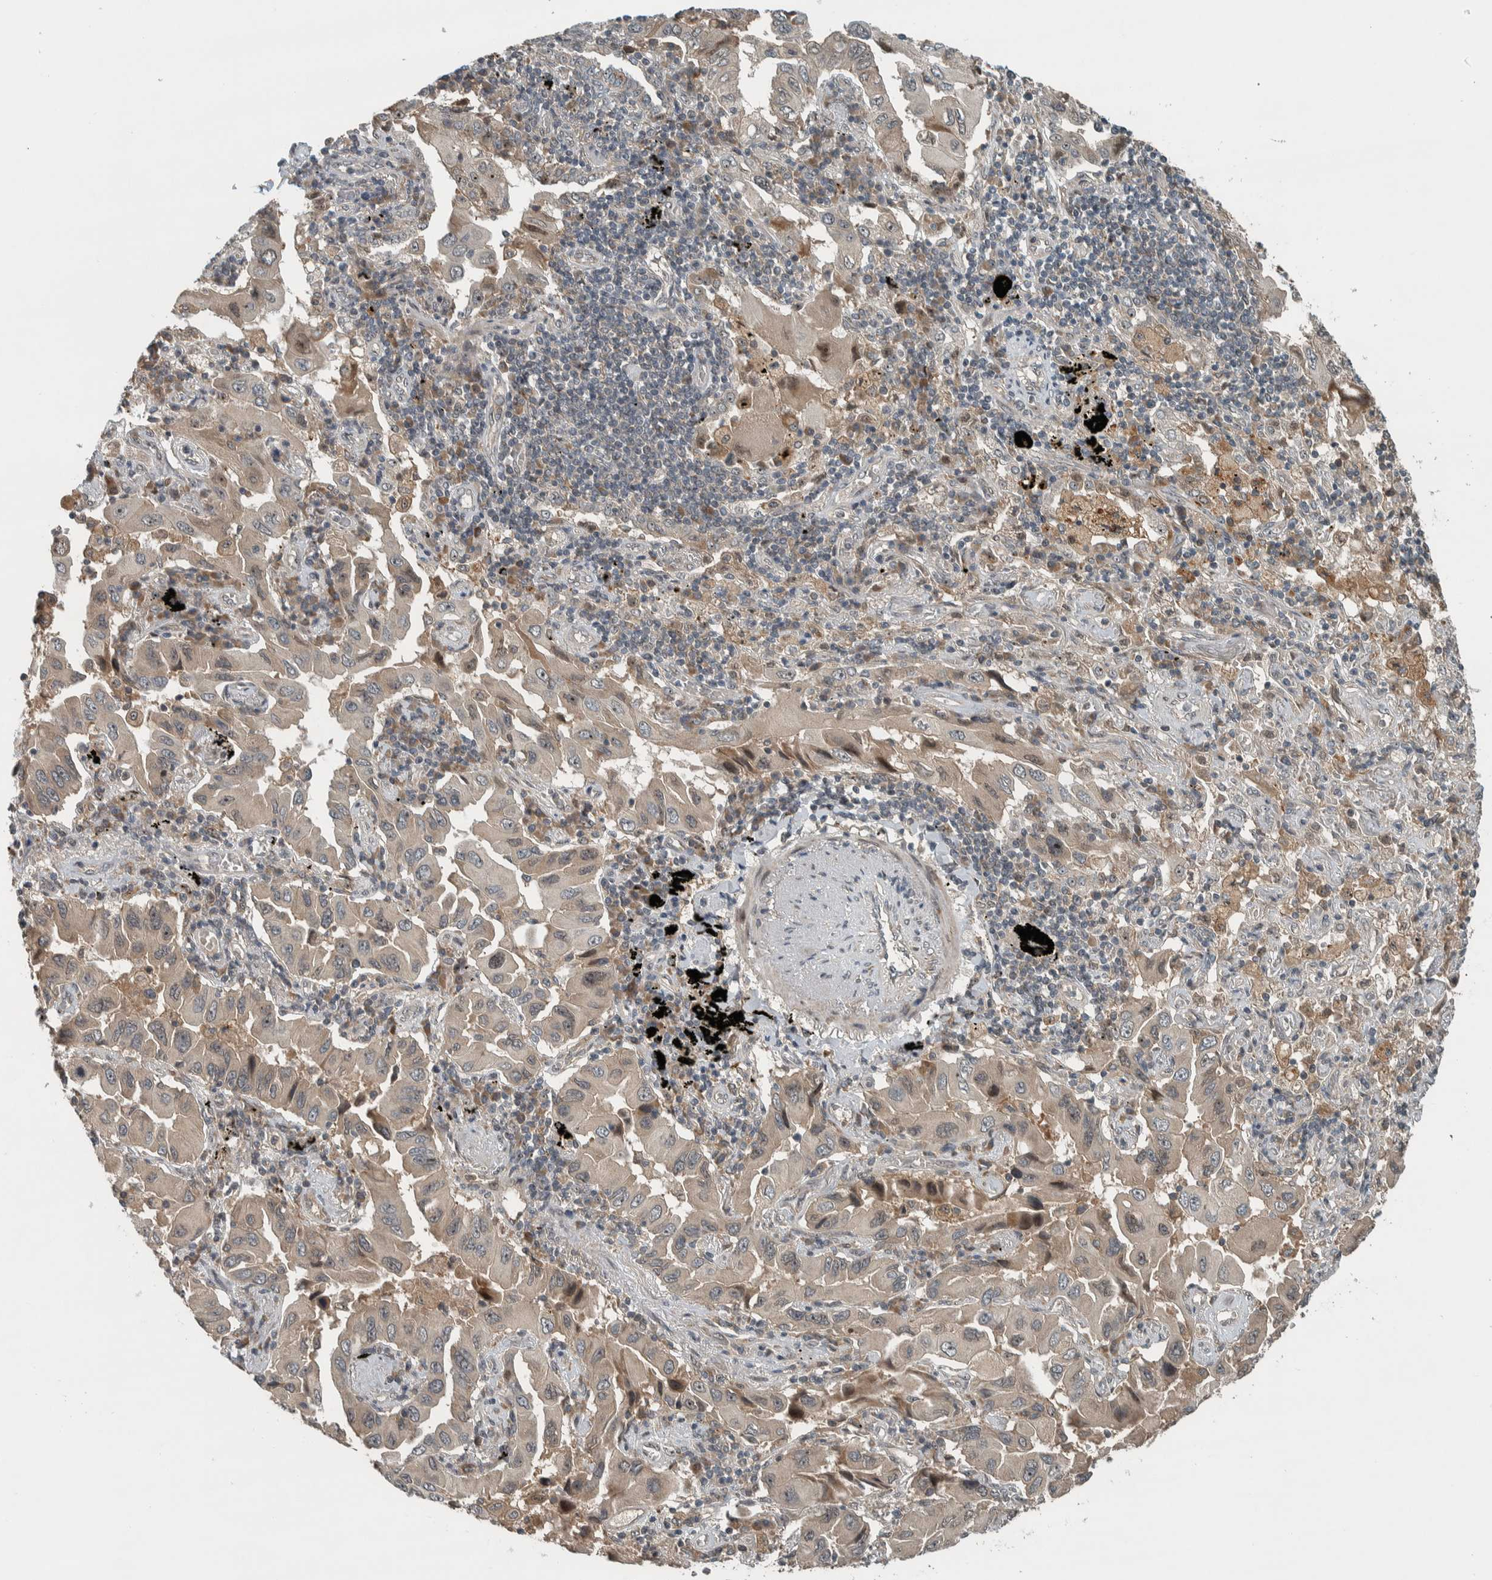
{"staining": {"intensity": "weak", "quantity": ">75%", "location": "cytoplasmic/membranous,nuclear"}, "tissue": "lung cancer", "cell_type": "Tumor cells", "image_type": "cancer", "snomed": [{"axis": "morphology", "description": "Adenocarcinoma, NOS"}, {"axis": "topography", "description": "Lung"}], "caption": "A low amount of weak cytoplasmic/membranous and nuclear expression is identified in approximately >75% of tumor cells in lung adenocarcinoma tissue.", "gene": "XPO5", "patient": {"sex": "female", "age": 65}}